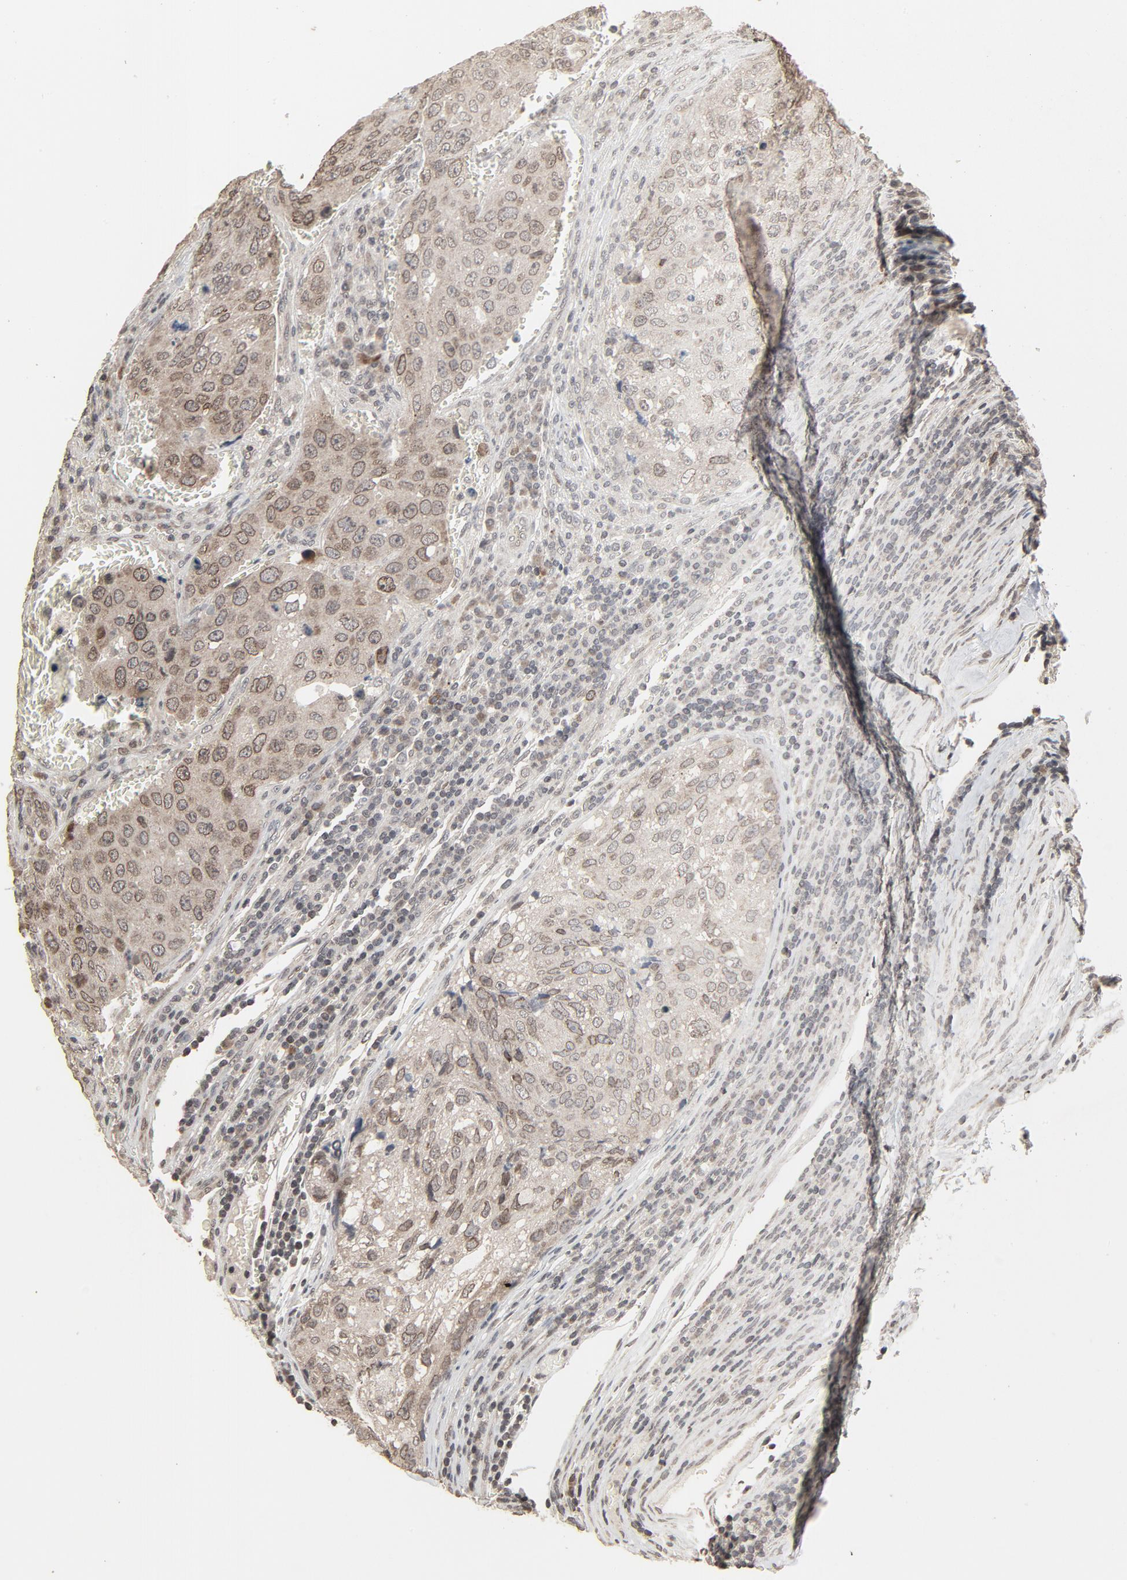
{"staining": {"intensity": "moderate", "quantity": "25%-75%", "location": "cytoplasmic/membranous,nuclear"}, "tissue": "urothelial cancer", "cell_type": "Tumor cells", "image_type": "cancer", "snomed": [{"axis": "morphology", "description": "Urothelial carcinoma, High grade"}, {"axis": "topography", "description": "Lymph node"}, {"axis": "topography", "description": "Urinary bladder"}], "caption": "Immunohistochemical staining of urothelial cancer demonstrates medium levels of moderate cytoplasmic/membranous and nuclear protein expression in about 25%-75% of tumor cells.", "gene": "POM121", "patient": {"sex": "male", "age": 51}}